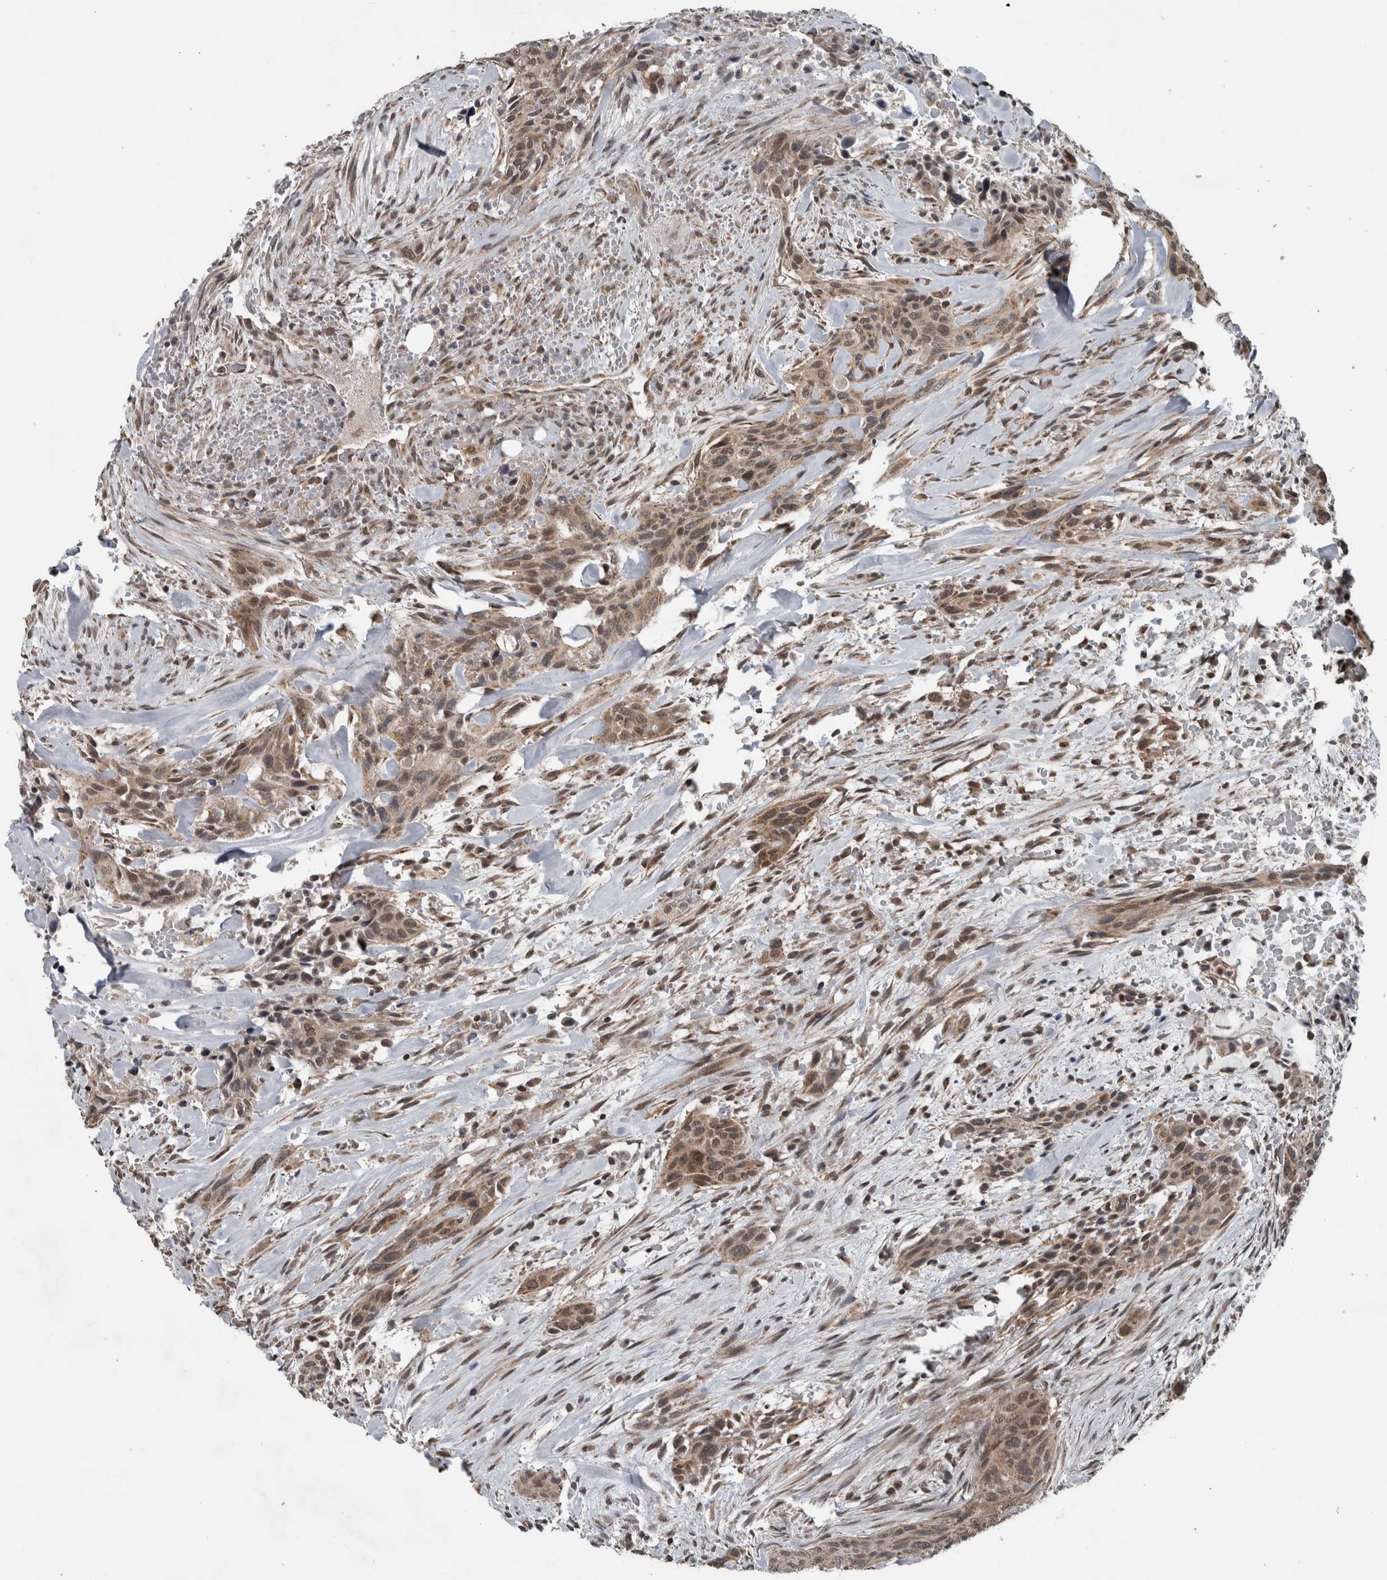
{"staining": {"intensity": "weak", "quantity": ">75%", "location": "cytoplasmic/membranous,nuclear"}, "tissue": "urothelial cancer", "cell_type": "Tumor cells", "image_type": "cancer", "snomed": [{"axis": "morphology", "description": "Urothelial carcinoma, High grade"}, {"axis": "topography", "description": "Urinary bladder"}], "caption": "Protein staining of urothelial carcinoma (high-grade) tissue shows weak cytoplasmic/membranous and nuclear positivity in approximately >75% of tumor cells. The protein of interest is shown in brown color, while the nuclei are stained blue.", "gene": "ENY2", "patient": {"sex": "male", "age": 35}}